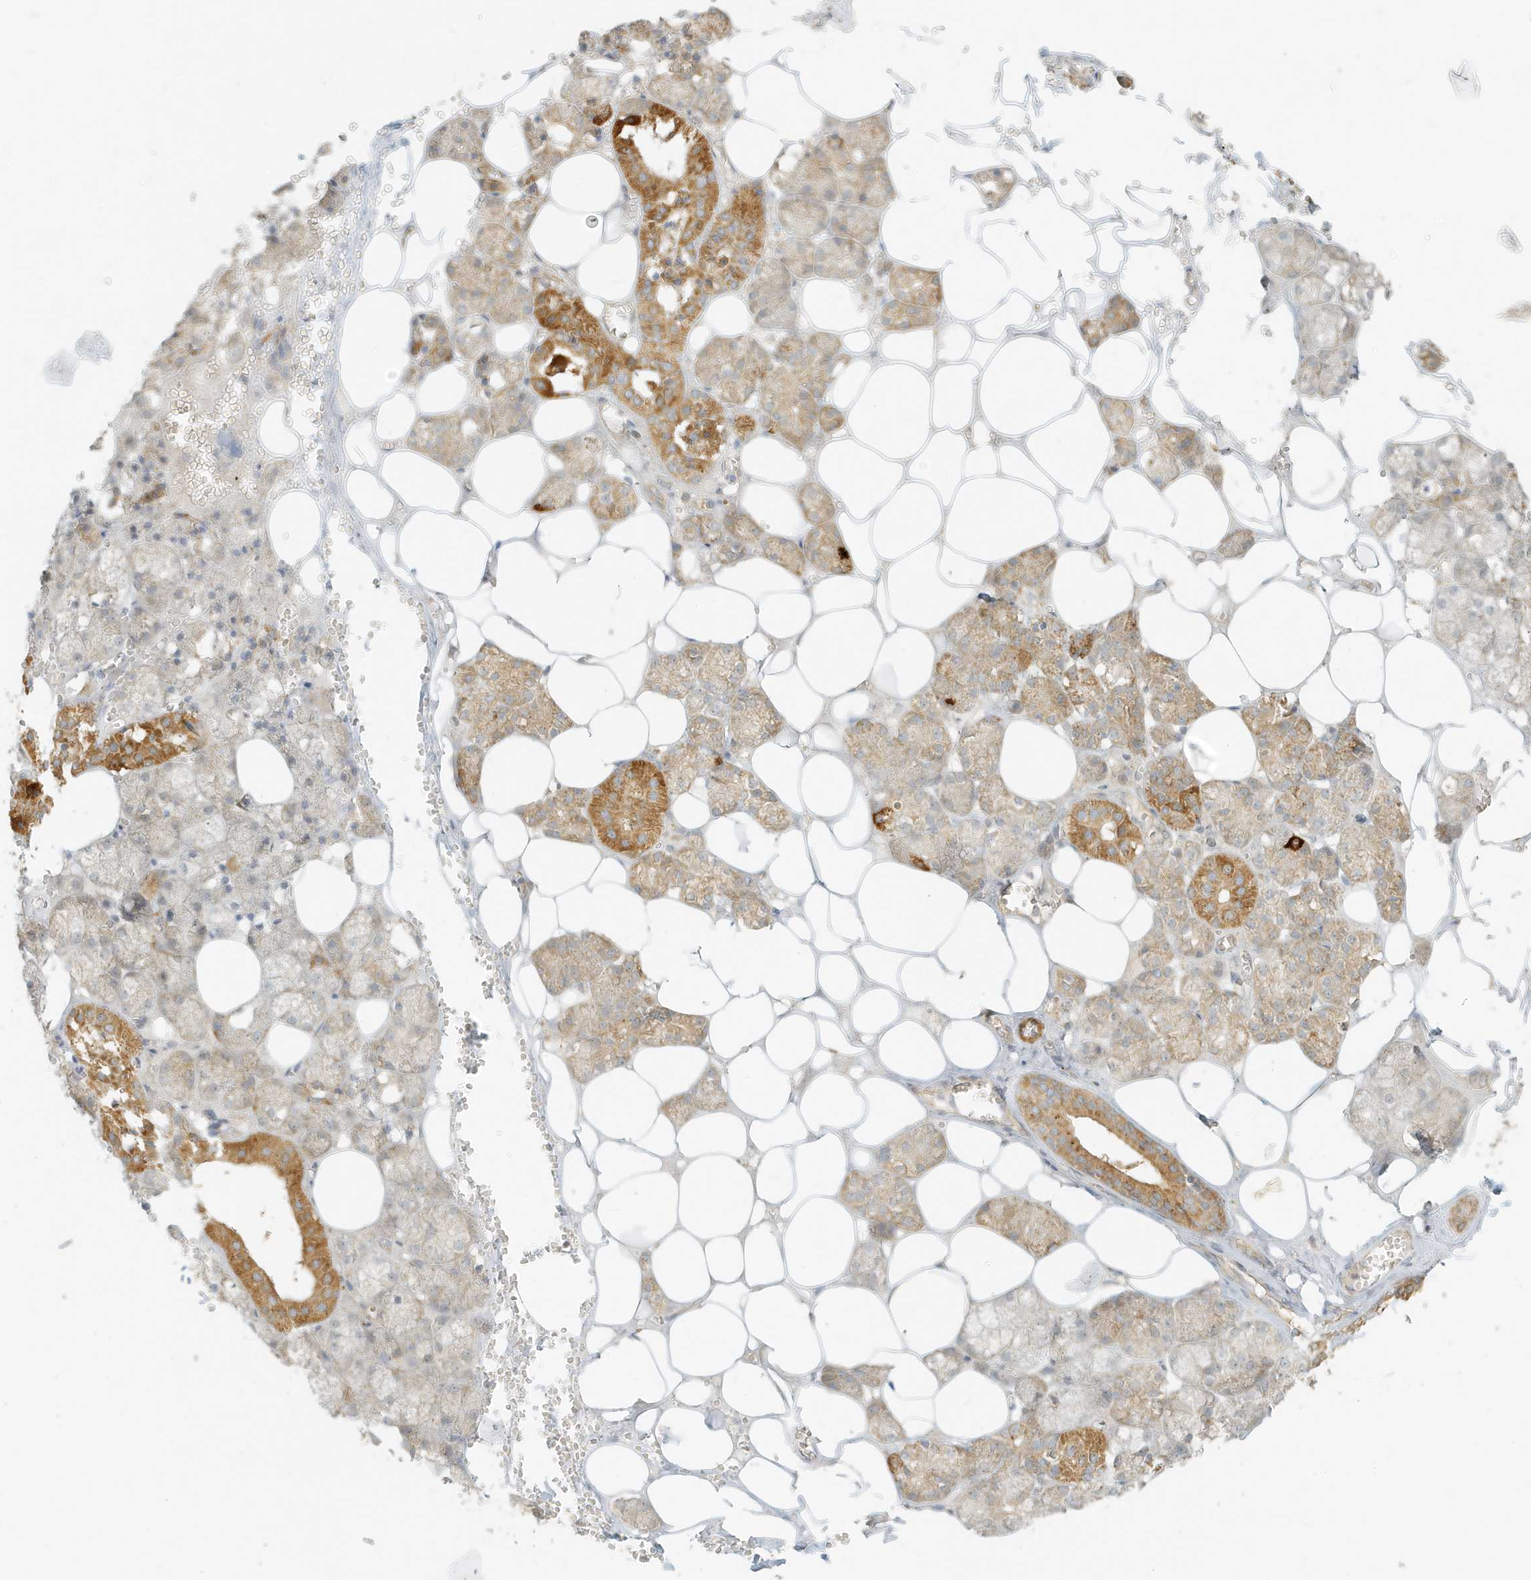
{"staining": {"intensity": "moderate", "quantity": "<25%", "location": "cytoplasmic/membranous"}, "tissue": "salivary gland", "cell_type": "Glandular cells", "image_type": "normal", "snomed": [{"axis": "morphology", "description": "Normal tissue, NOS"}, {"axis": "topography", "description": "Salivary gland"}], "caption": "IHC image of normal salivary gland: human salivary gland stained using IHC demonstrates low levels of moderate protein expression localized specifically in the cytoplasmic/membranous of glandular cells, appearing as a cytoplasmic/membranous brown color.", "gene": "MCOLN1", "patient": {"sex": "male", "age": 62}}